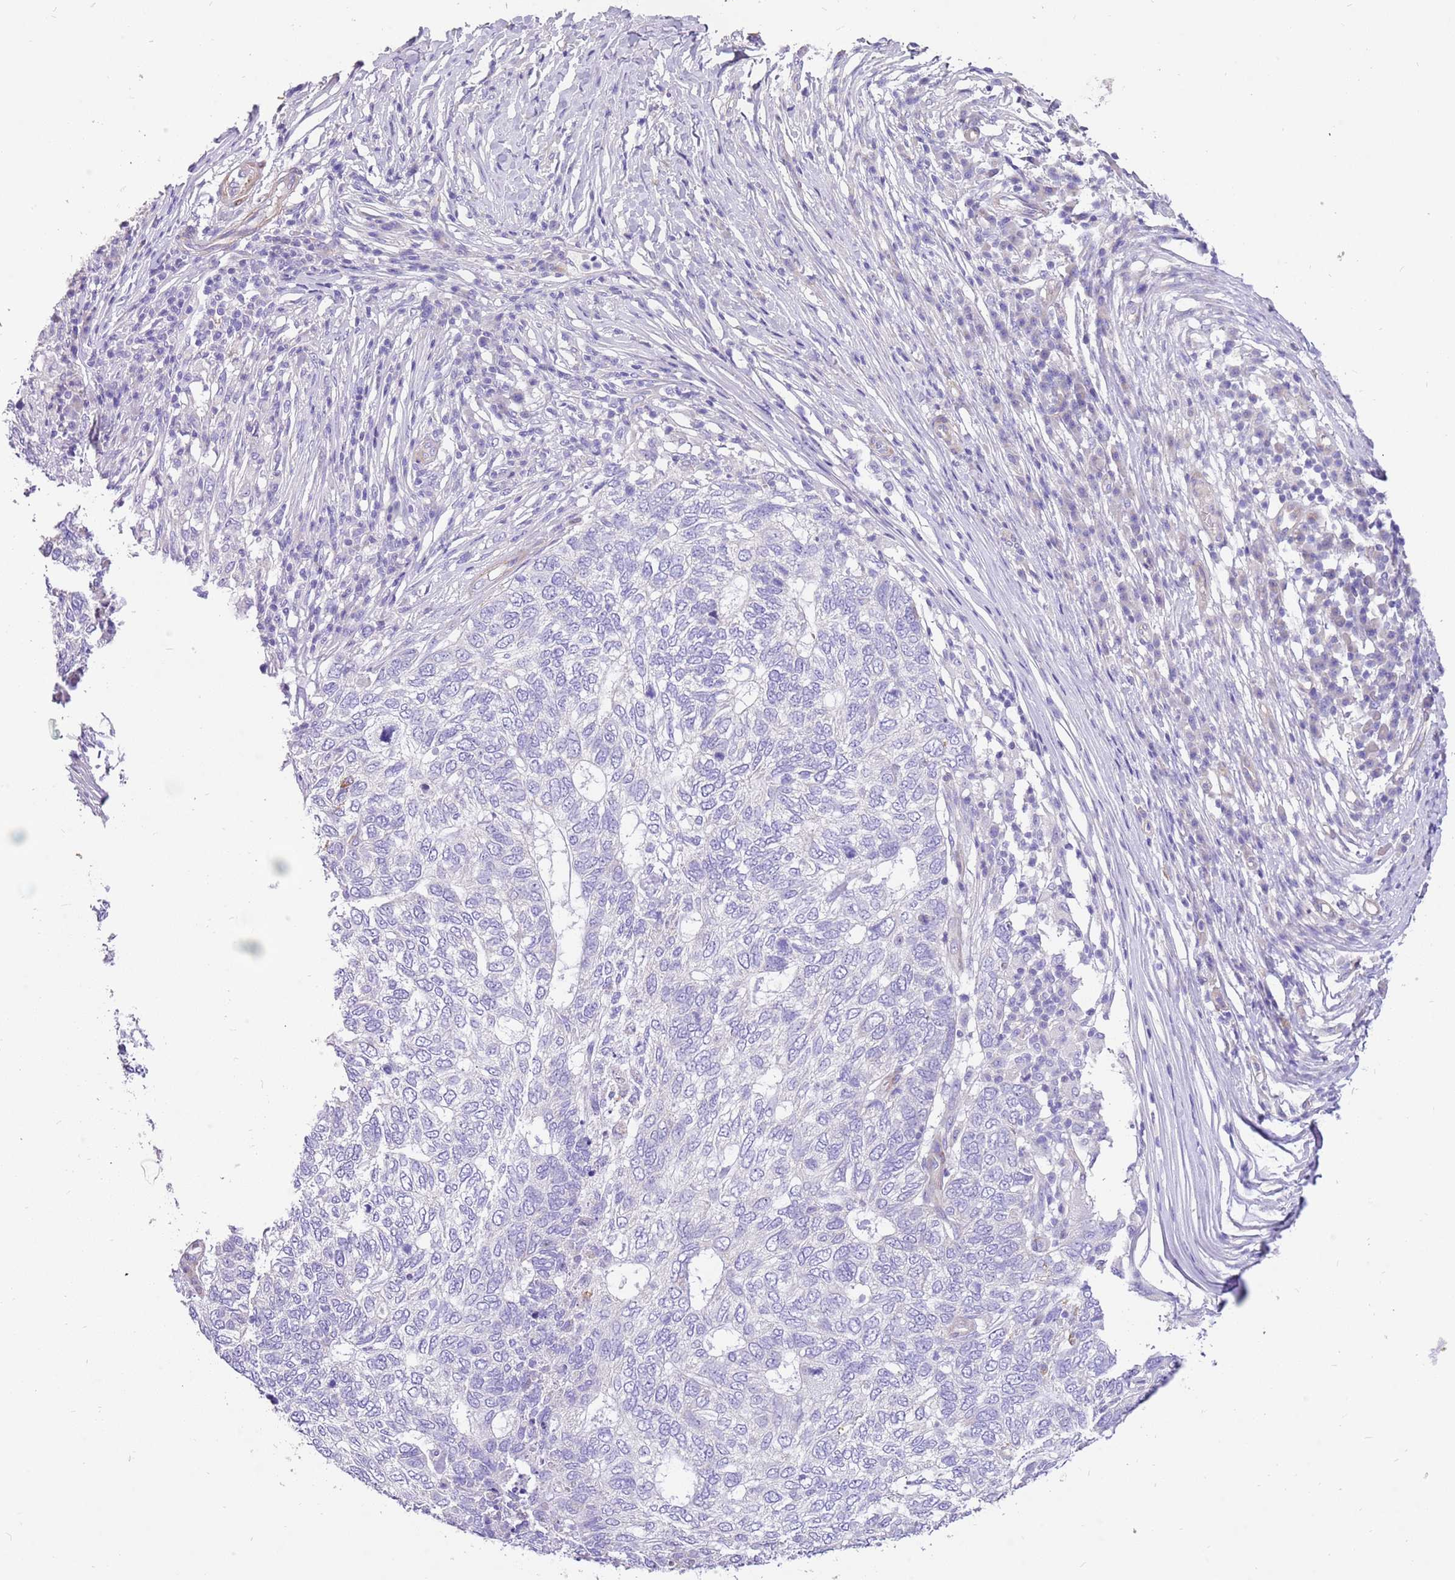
{"staining": {"intensity": "negative", "quantity": "none", "location": "none"}, "tissue": "skin cancer", "cell_type": "Tumor cells", "image_type": "cancer", "snomed": [{"axis": "morphology", "description": "Basal cell carcinoma"}, {"axis": "topography", "description": "Skin"}], "caption": "Basal cell carcinoma (skin) was stained to show a protein in brown. There is no significant expression in tumor cells.", "gene": "SERINC3", "patient": {"sex": "female", "age": 65}}